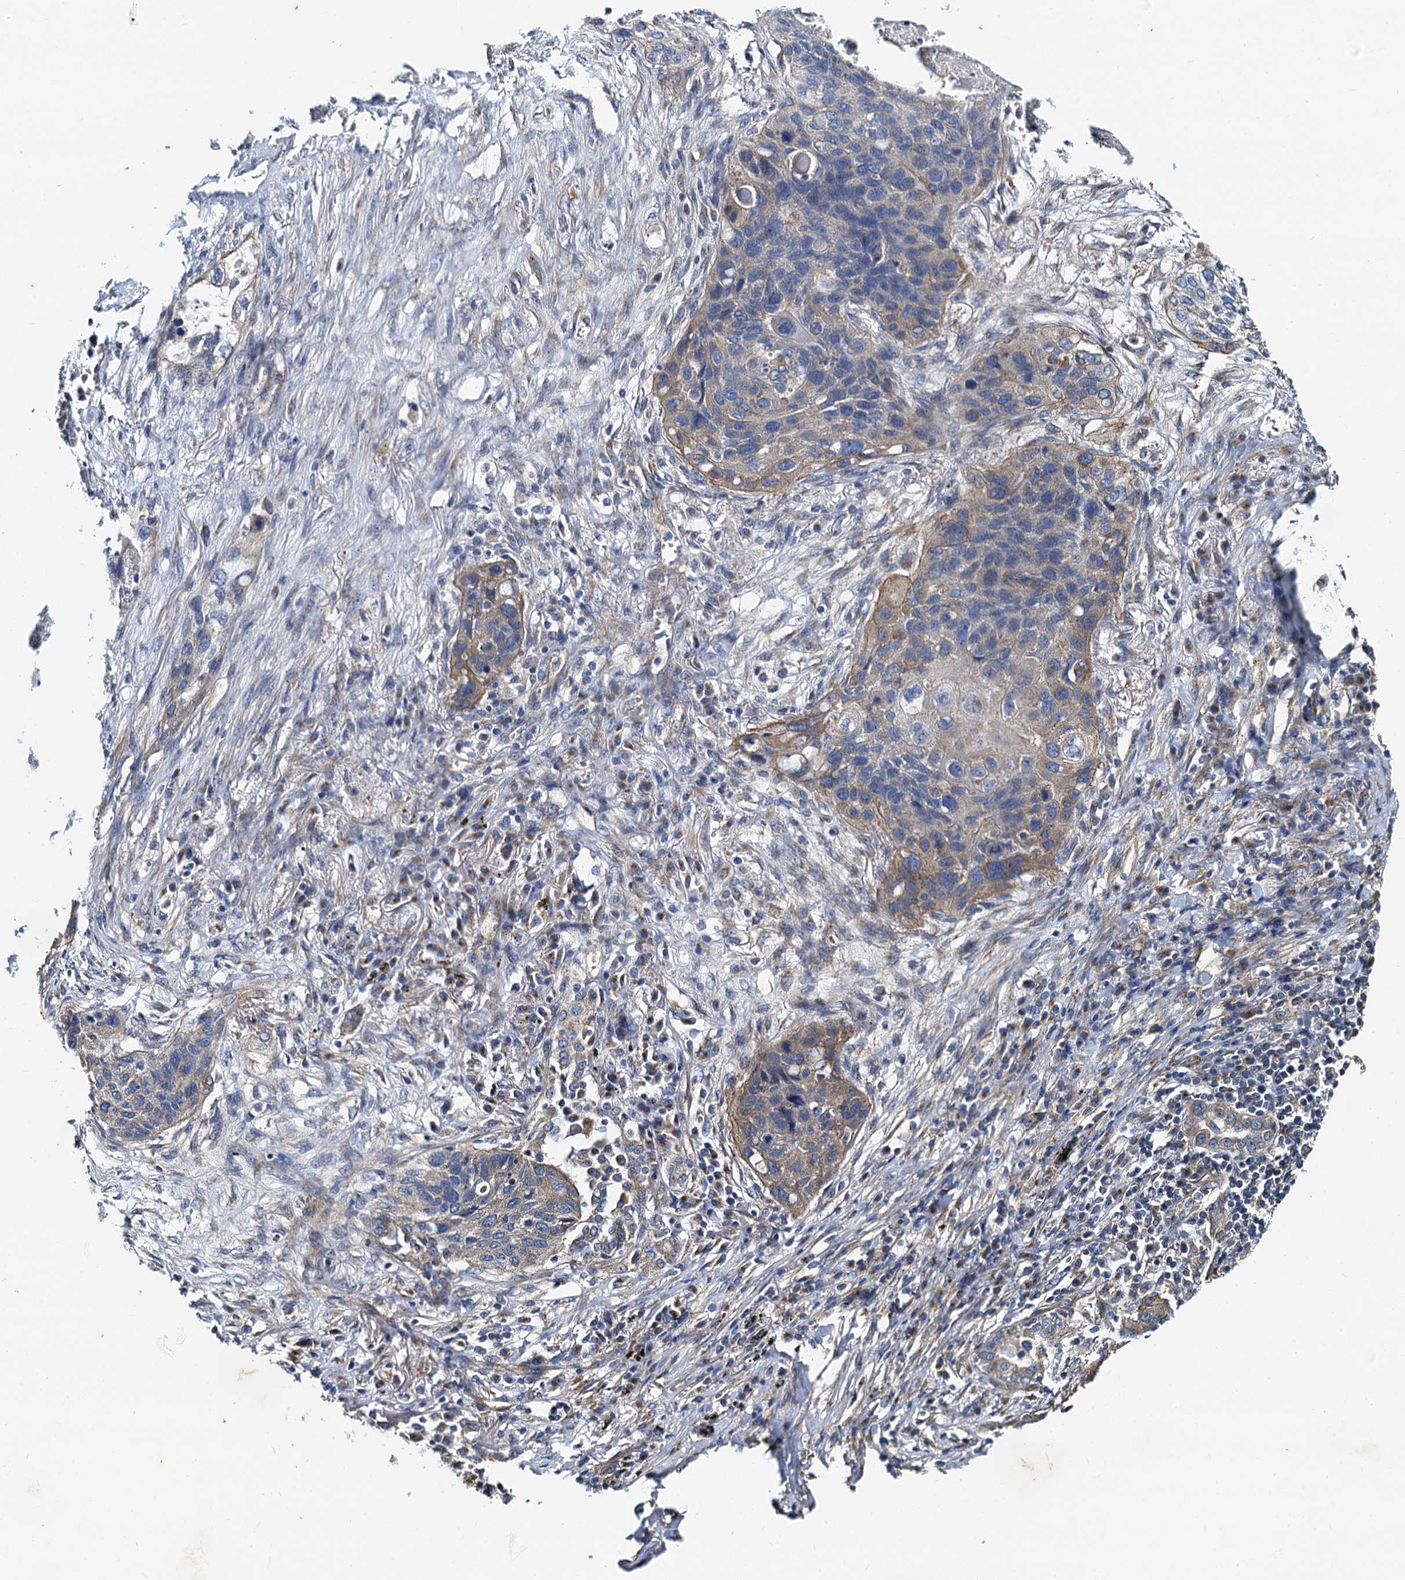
{"staining": {"intensity": "weak", "quantity": "<25%", "location": "cytoplasmic/membranous"}, "tissue": "lung cancer", "cell_type": "Tumor cells", "image_type": "cancer", "snomed": [{"axis": "morphology", "description": "Squamous cell carcinoma, NOS"}, {"axis": "topography", "description": "Lung"}], "caption": "Immunohistochemical staining of human lung squamous cell carcinoma shows no significant positivity in tumor cells.", "gene": "NGRN", "patient": {"sex": "female", "age": 63}}